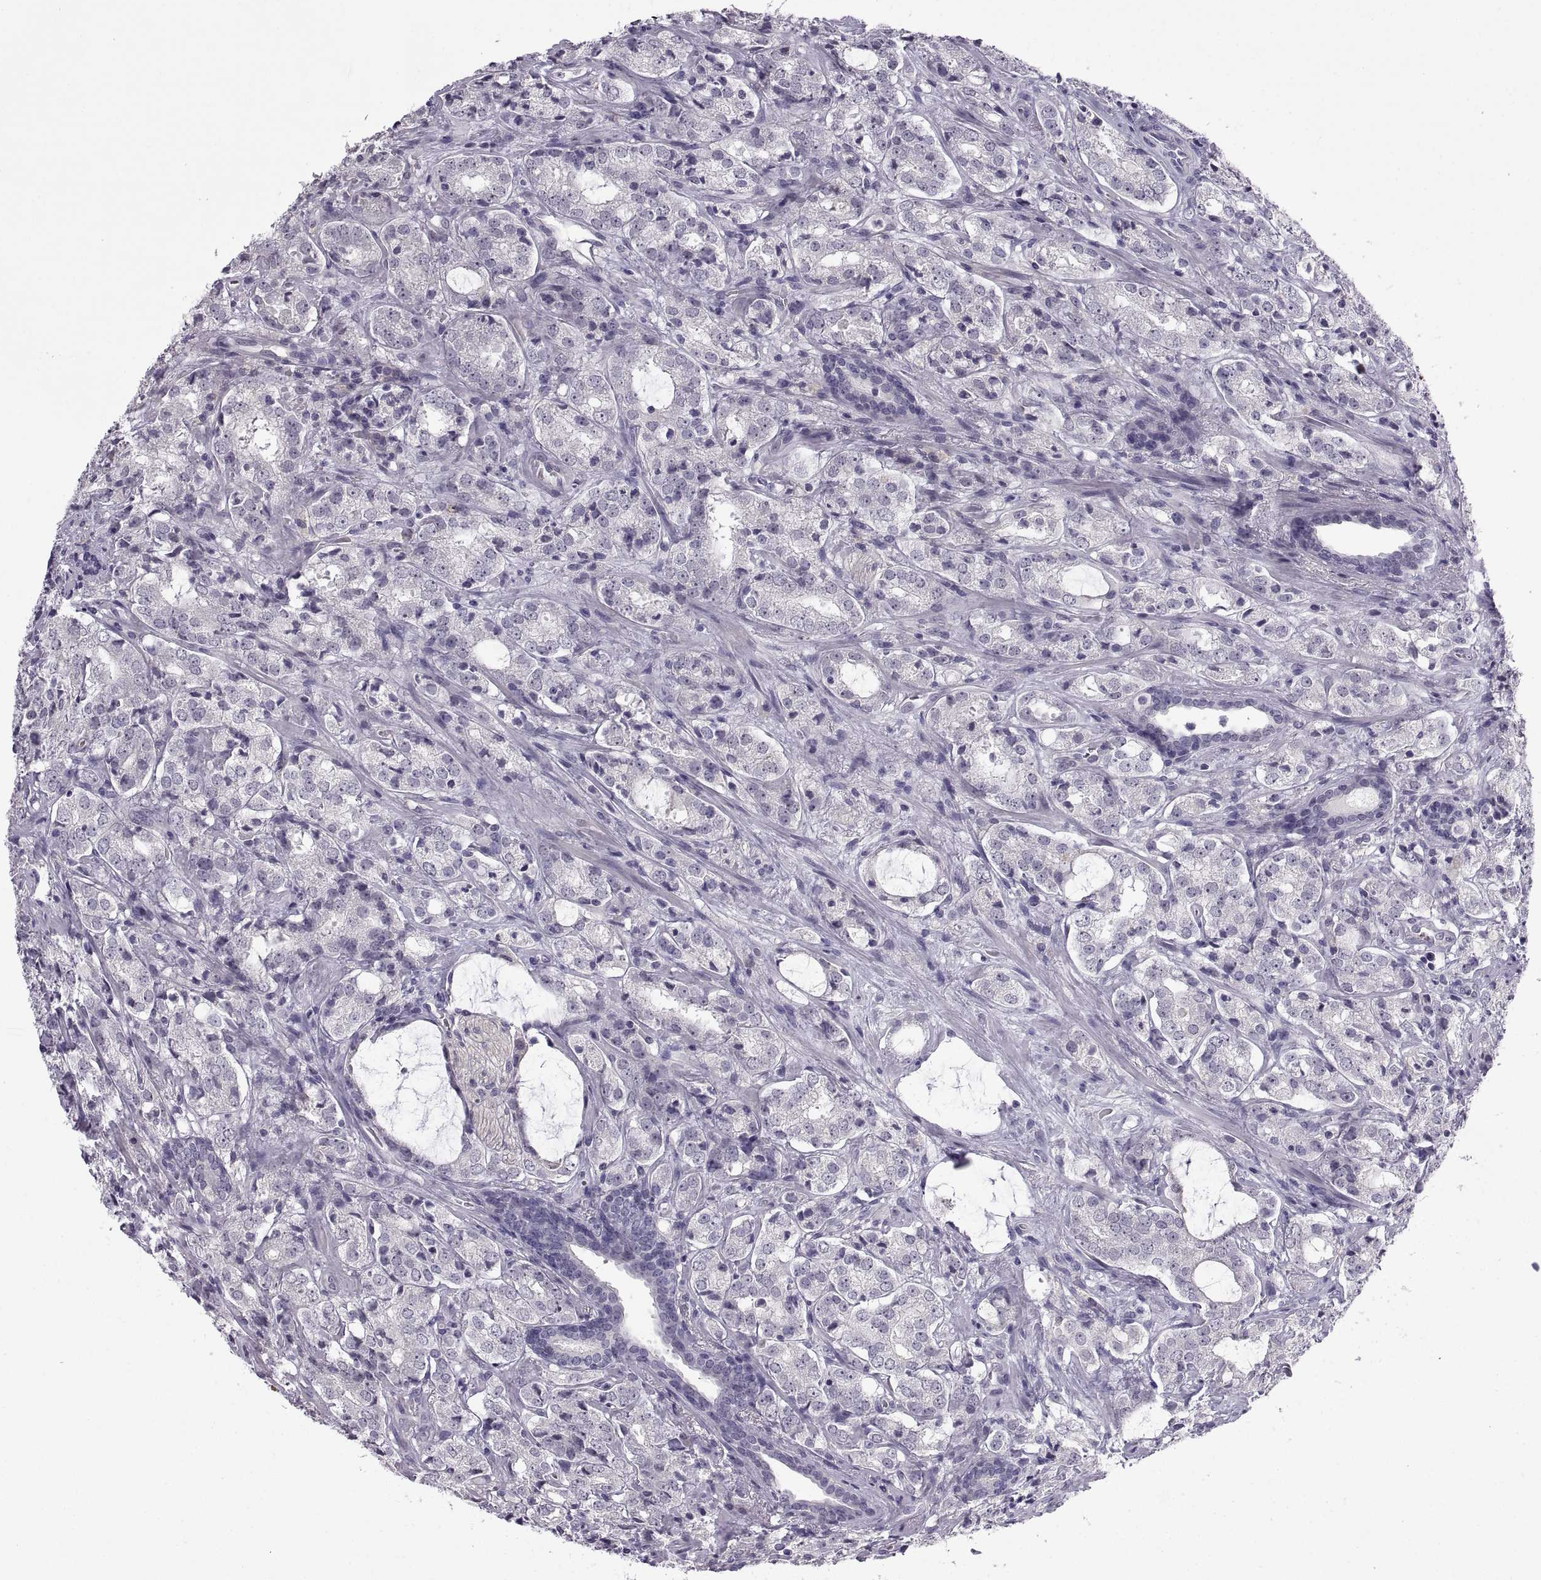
{"staining": {"intensity": "negative", "quantity": "none", "location": "none"}, "tissue": "prostate cancer", "cell_type": "Tumor cells", "image_type": "cancer", "snomed": [{"axis": "morphology", "description": "Adenocarcinoma, NOS"}, {"axis": "topography", "description": "Prostate"}], "caption": "High power microscopy histopathology image of an IHC micrograph of prostate adenocarcinoma, revealing no significant expression in tumor cells.", "gene": "MEIOC", "patient": {"sex": "male", "age": 66}}